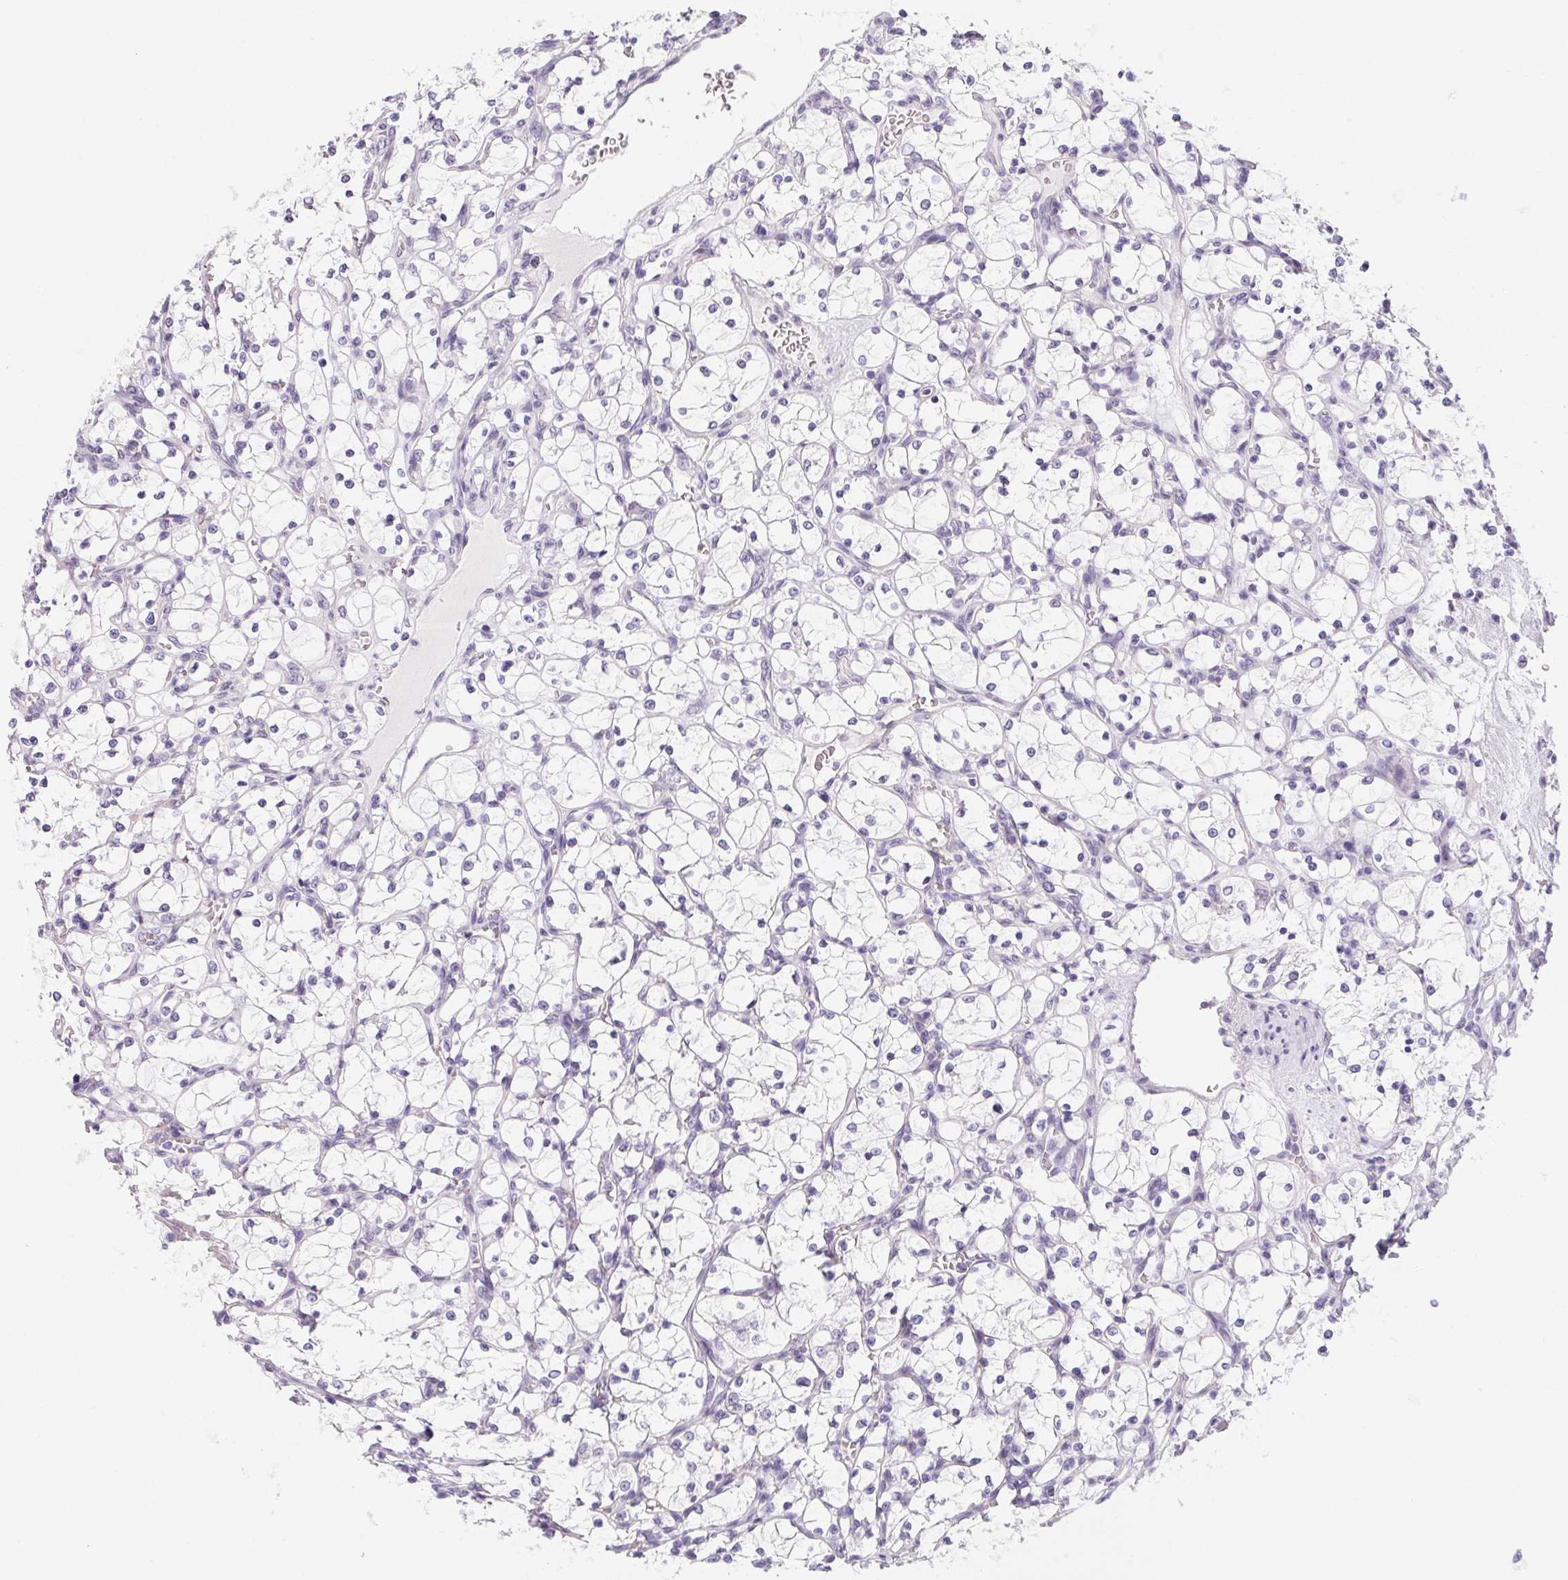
{"staining": {"intensity": "negative", "quantity": "none", "location": "none"}, "tissue": "renal cancer", "cell_type": "Tumor cells", "image_type": "cancer", "snomed": [{"axis": "morphology", "description": "Adenocarcinoma, NOS"}, {"axis": "topography", "description": "Kidney"}], "caption": "Immunohistochemistry (IHC) photomicrograph of adenocarcinoma (renal) stained for a protein (brown), which exhibits no staining in tumor cells.", "gene": "MAP1A", "patient": {"sex": "female", "age": 69}}